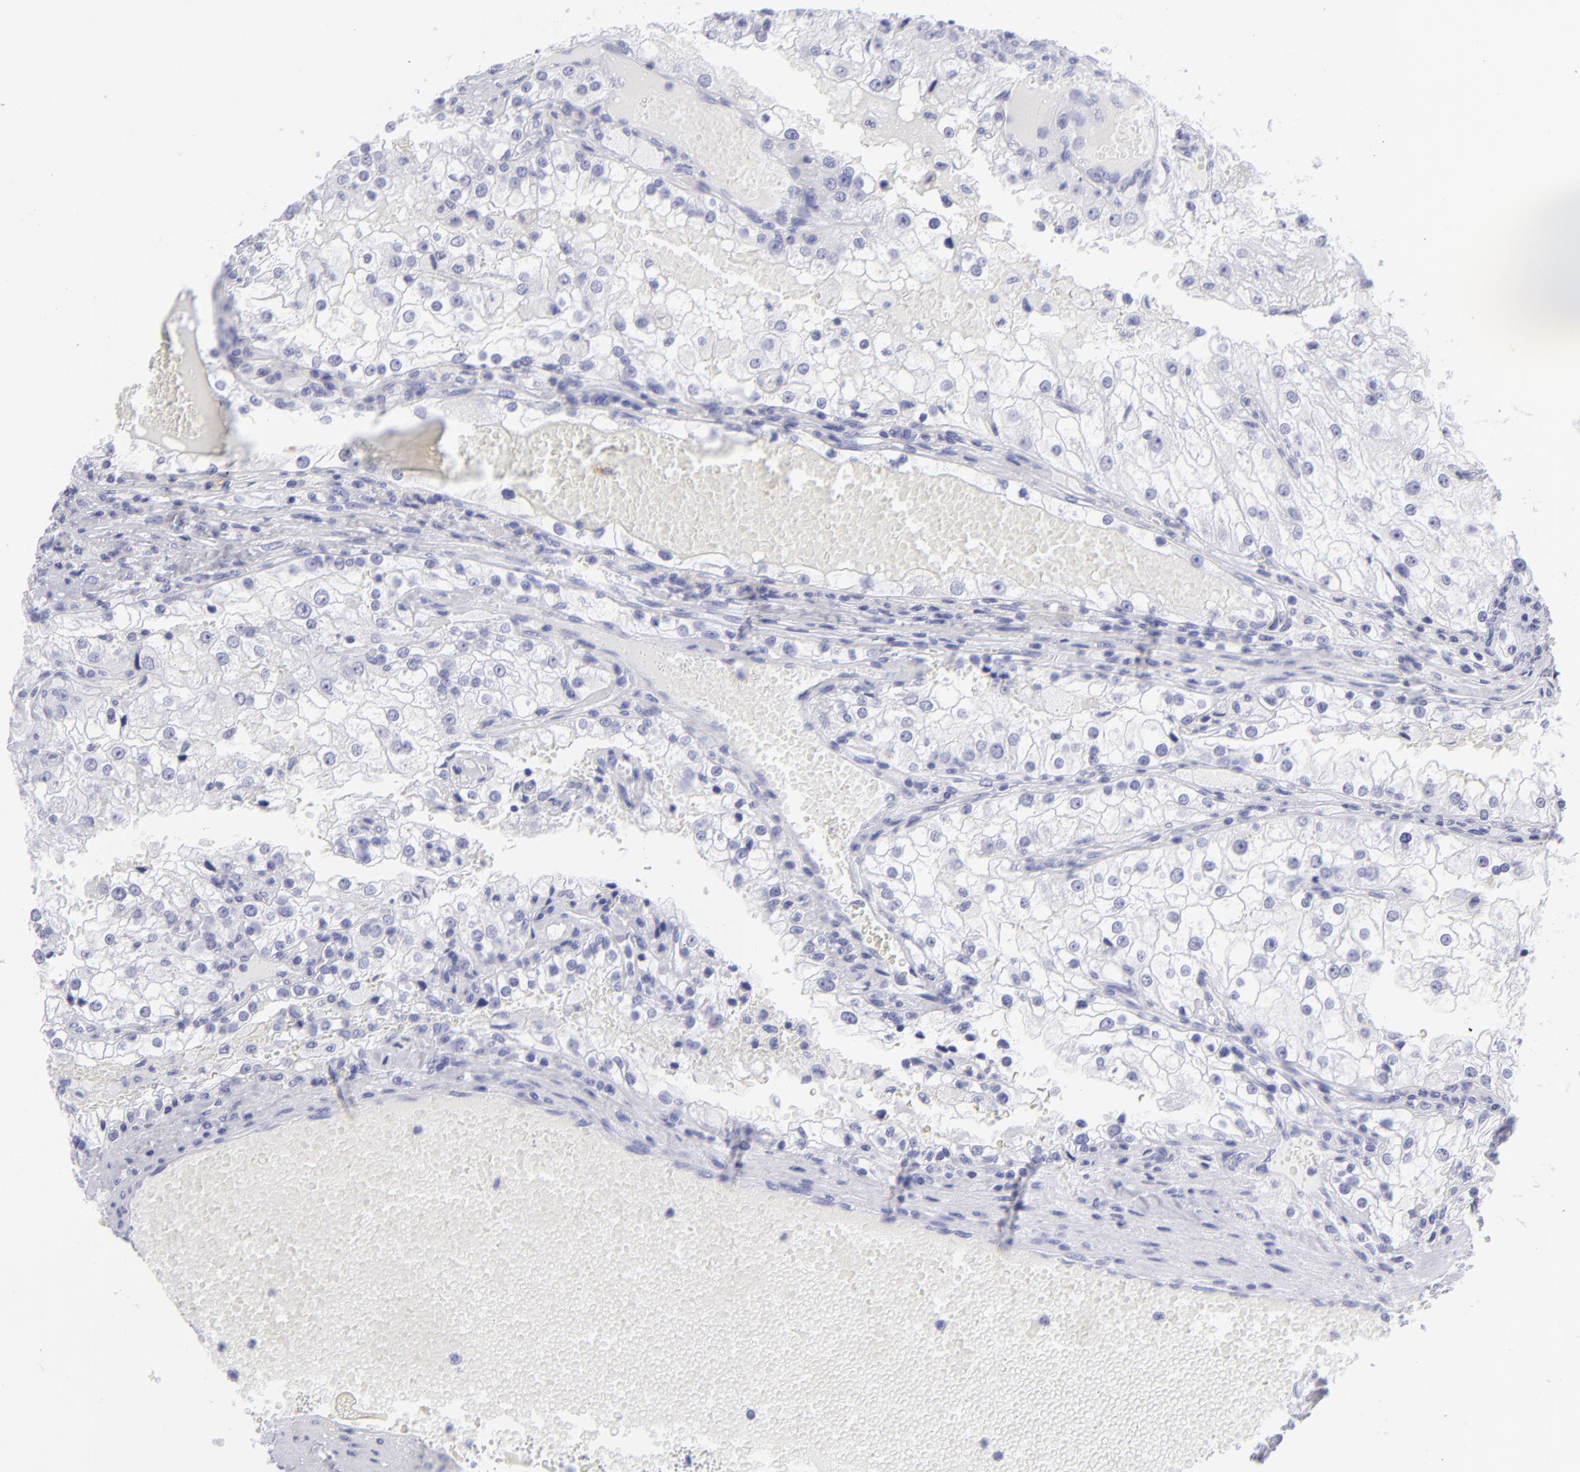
{"staining": {"intensity": "negative", "quantity": "none", "location": "none"}, "tissue": "renal cancer", "cell_type": "Tumor cells", "image_type": "cancer", "snomed": [{"axis": "morphology", "description": "Adenocarcinoma, NOS"}, {"axis": "topography", "description": "Kidney"}], "caption": "An IHC image of renal adenocarcinoma is shown. There is no staining in tumor cells of renal adenocarcinoma.", "gene": "SLC1A2", "patient": {"sex": "female", "age": 74}}